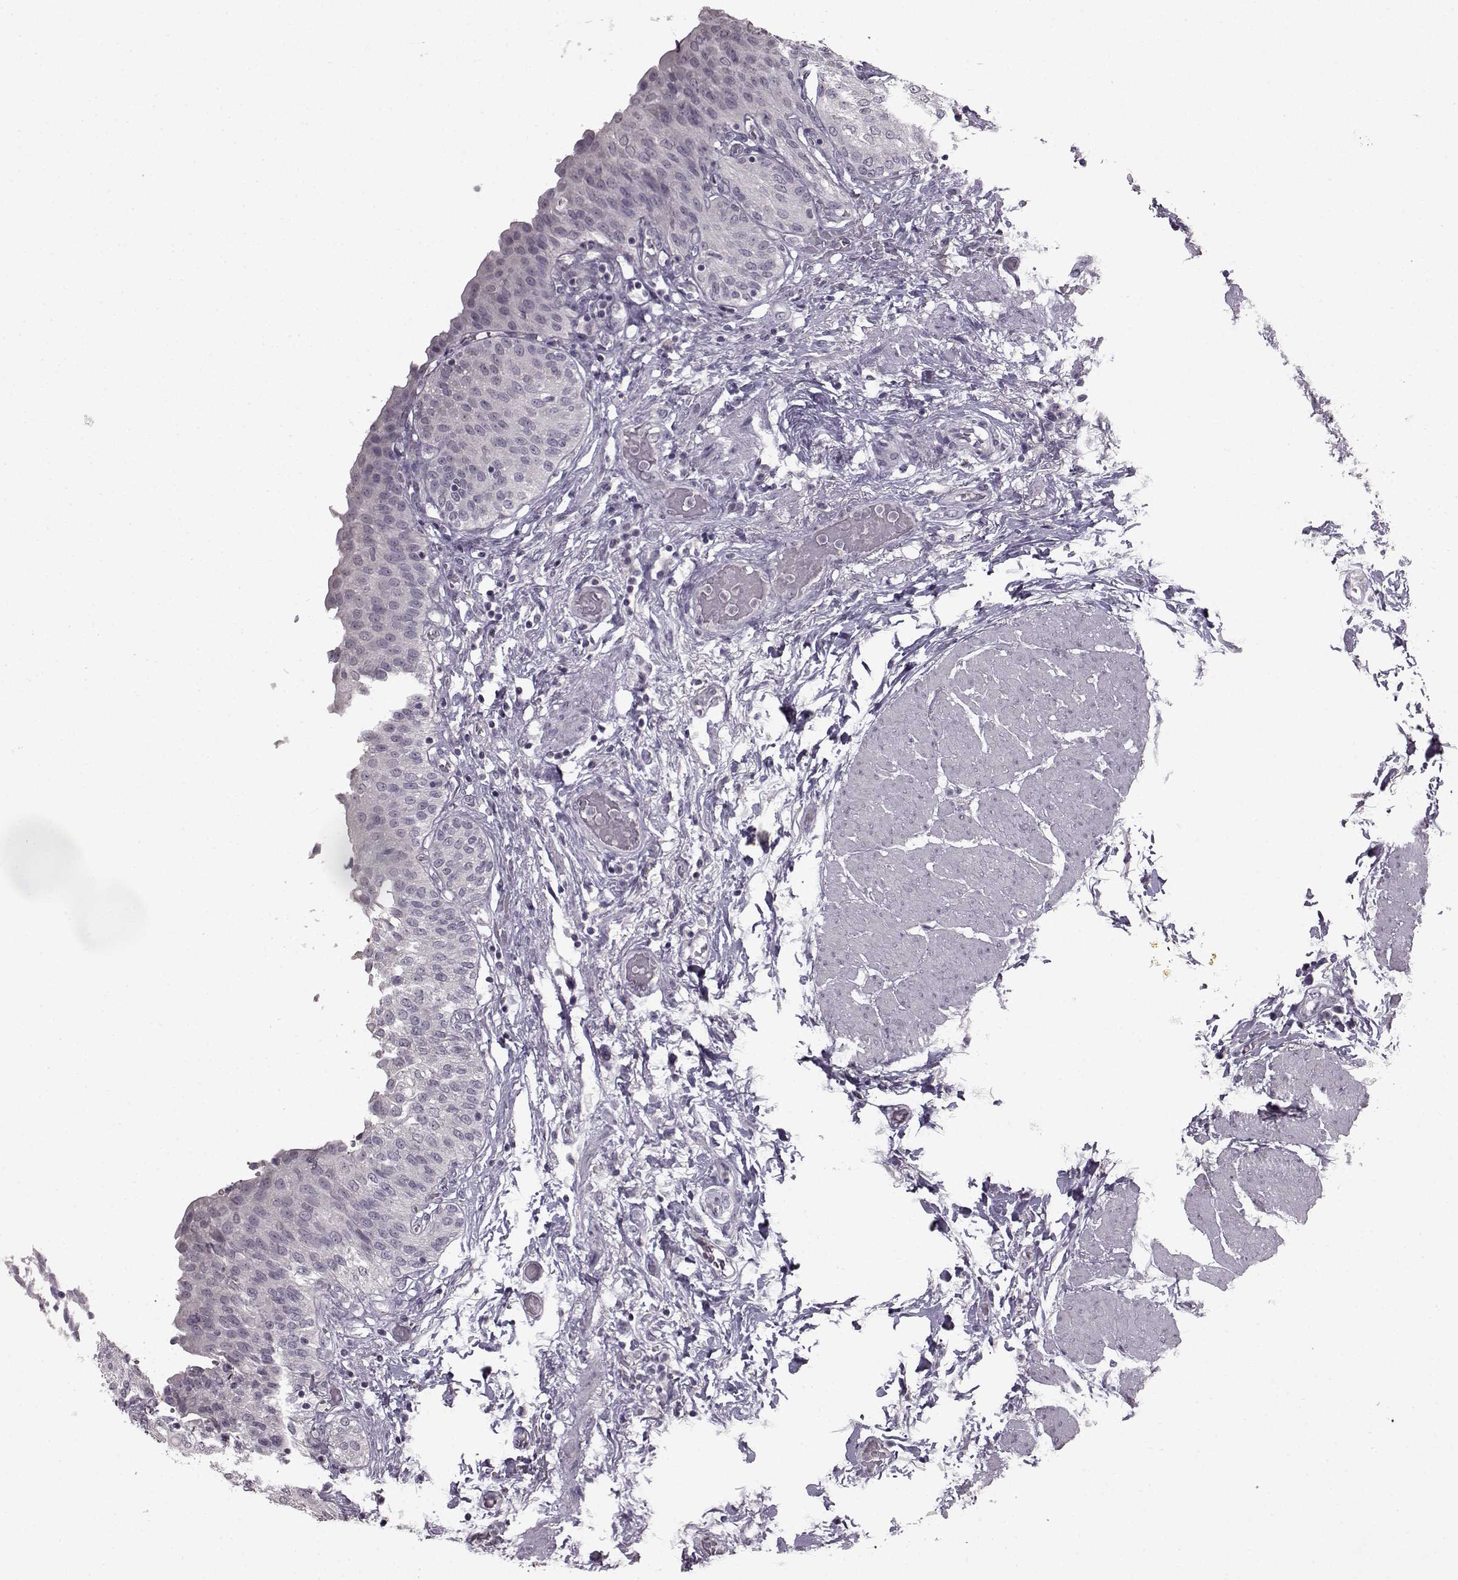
{"staining": {"intensity": "negative", "quantity": "none", "location": "none"}, "tissue": "urinary bladder", "cell_type": "Urothelial cells", "image_type": "normal", "snomed": [{"axis": "morphology", "description": "Normal tissue, NOS"}, {"axis": "morphology", "description": "Metaplasia, NOS"}, {"axis": "topography", "description": "Urinary bladder"}], "caption": "Immunohistochemical staining of normal human urinary bladder demonstrates no significant positivity in urothelial cells. (DAB IHC visualized using brightfield microscopy, high magnification).", "gene": "LHB", "patient": {"sex": "male", "age": 68}}